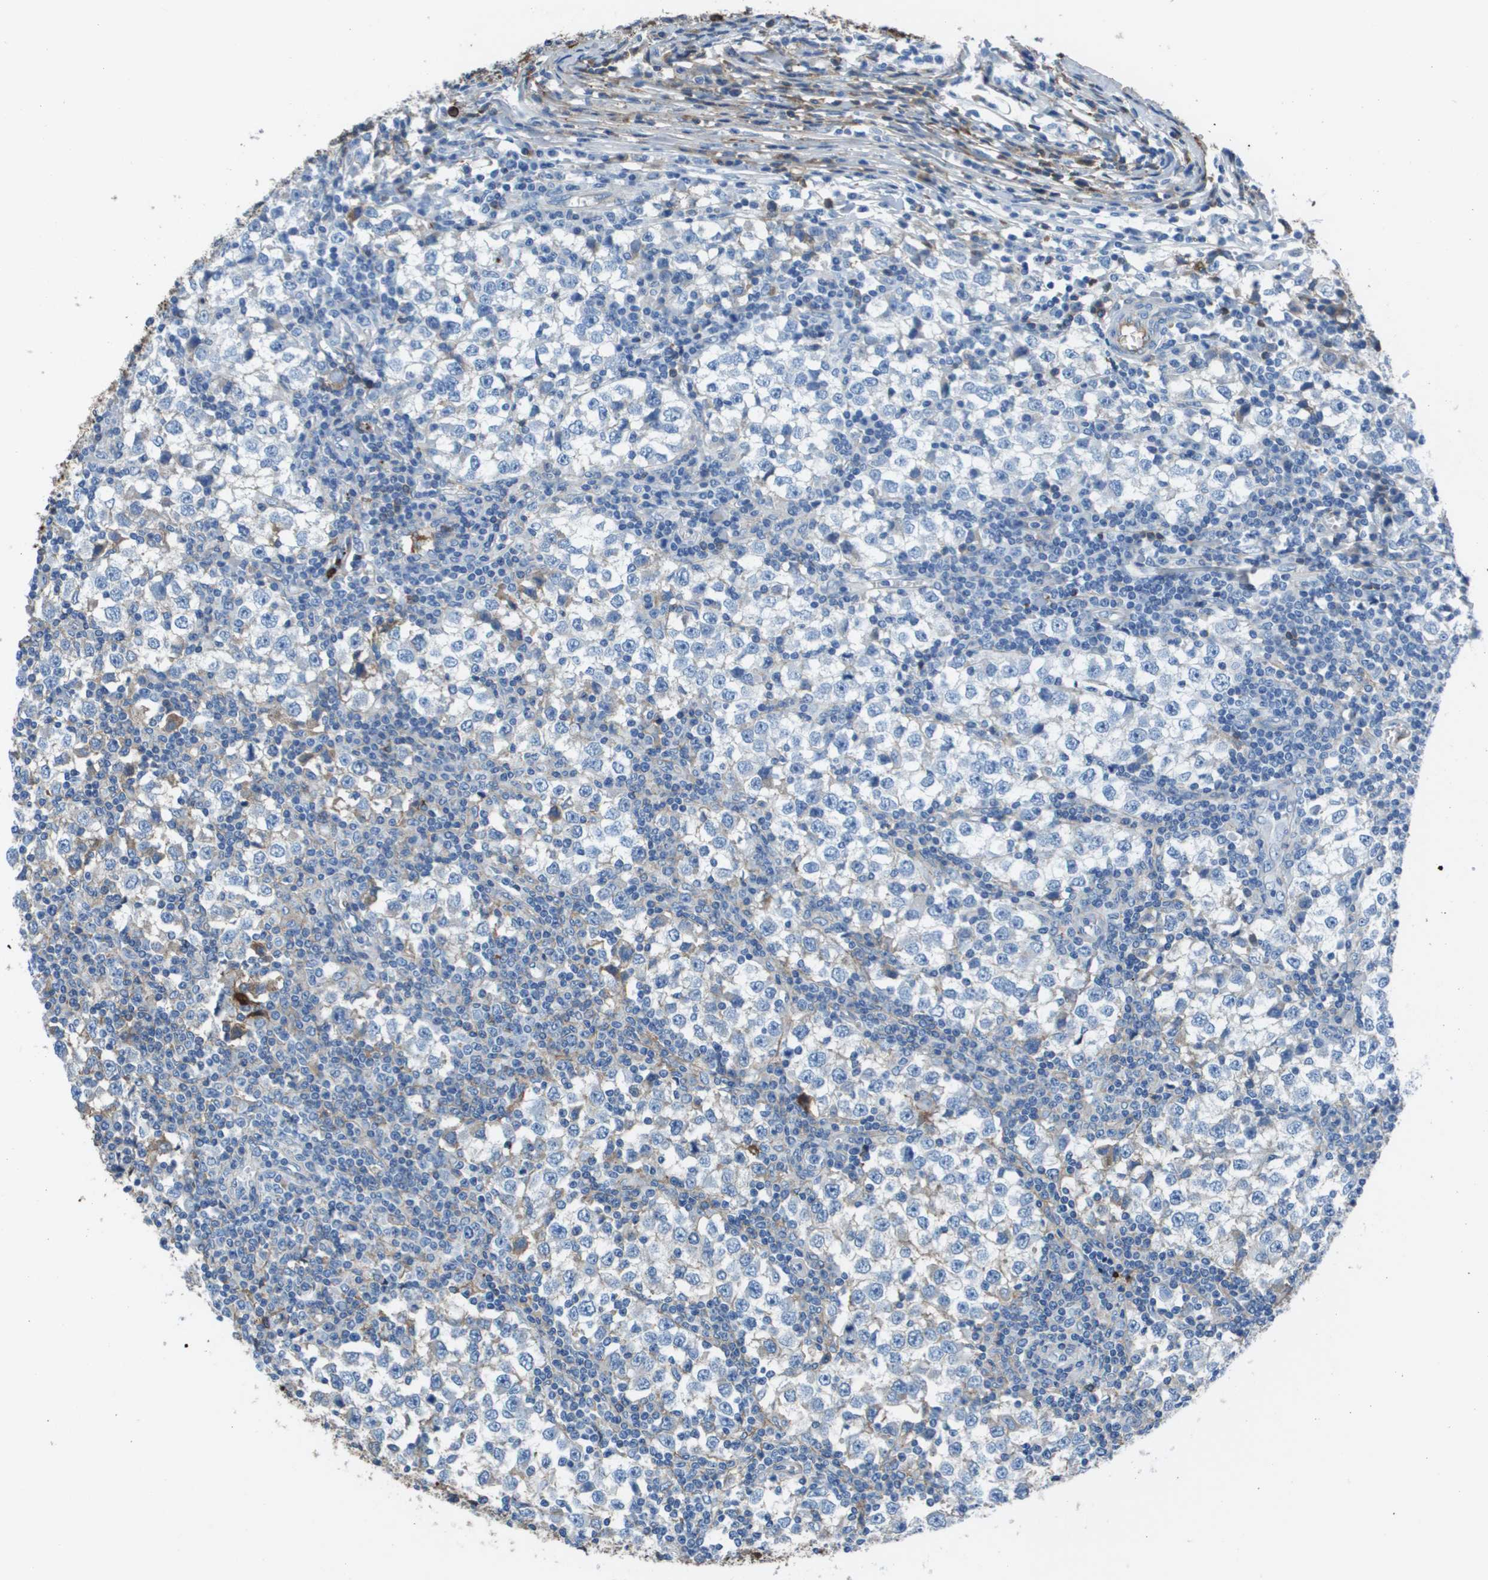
{"staining": {"intensity": "negative", "quantity": "none", "location": "none"}, "tissue": "testis cancer", "cell_type": "Tumor cells", "image_type": "cancer", "snomed": [{"axis": "morphology", "description": "Seminoma, NOS"}, {"axis": "topography", "description": "Testis"}], "caption": "DAB (3,3'-diaminobenzidine) immunohistochemical staining of human seminoma (testis) reveals no significant positivity in tumor cells. (Stains: DAB (3,3'-diaminobenzidine) IHC with hematoxylin counter stain, Microscopy: brightfield microscopy at high magnification).", "gene": "VTN", "patient": {"sex": "male", "age": 65}}